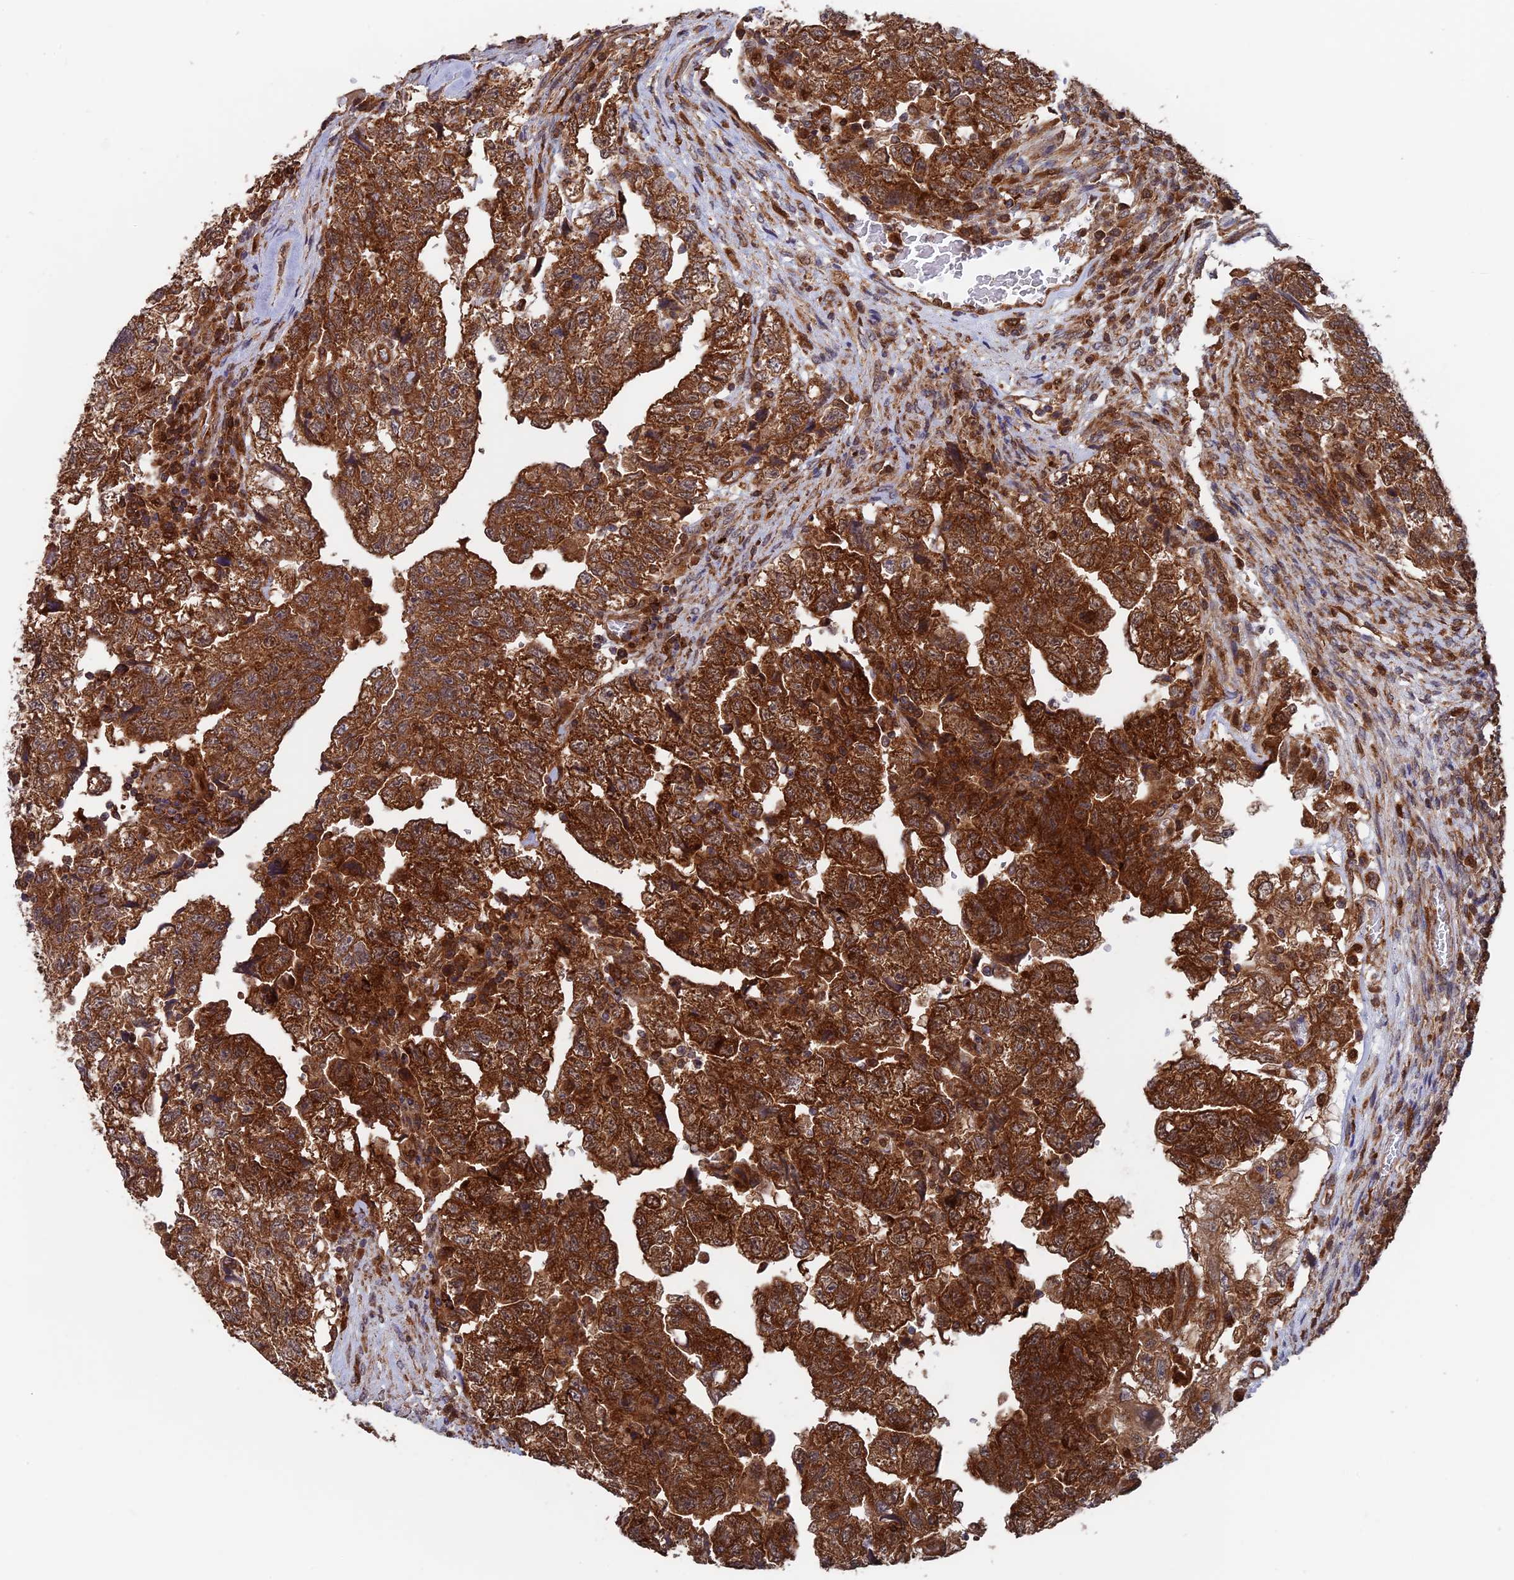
{"staining": {"intensity": "strong", "quantity": ">75%", "location": "cytoplasmic/membranous"}, "tissue": "testis cancer", "cell_type": "Tumor cells", "image_type": "cancer", "snomed": [{"axis": "morphology", "description": "Carcinoma, Embryonal, NOS"}, {"axis": "topography", "description": "Testis"}], "caption": "Immunohistochemistry (IHC) of embryonal carcinoma (testis) demonstrates high levels of strong cytoplasmic/membranous staining in approximately >75% of tumor cells.", "gene": "DTYMK", "patient": {"sex": "male", "age": 36}}